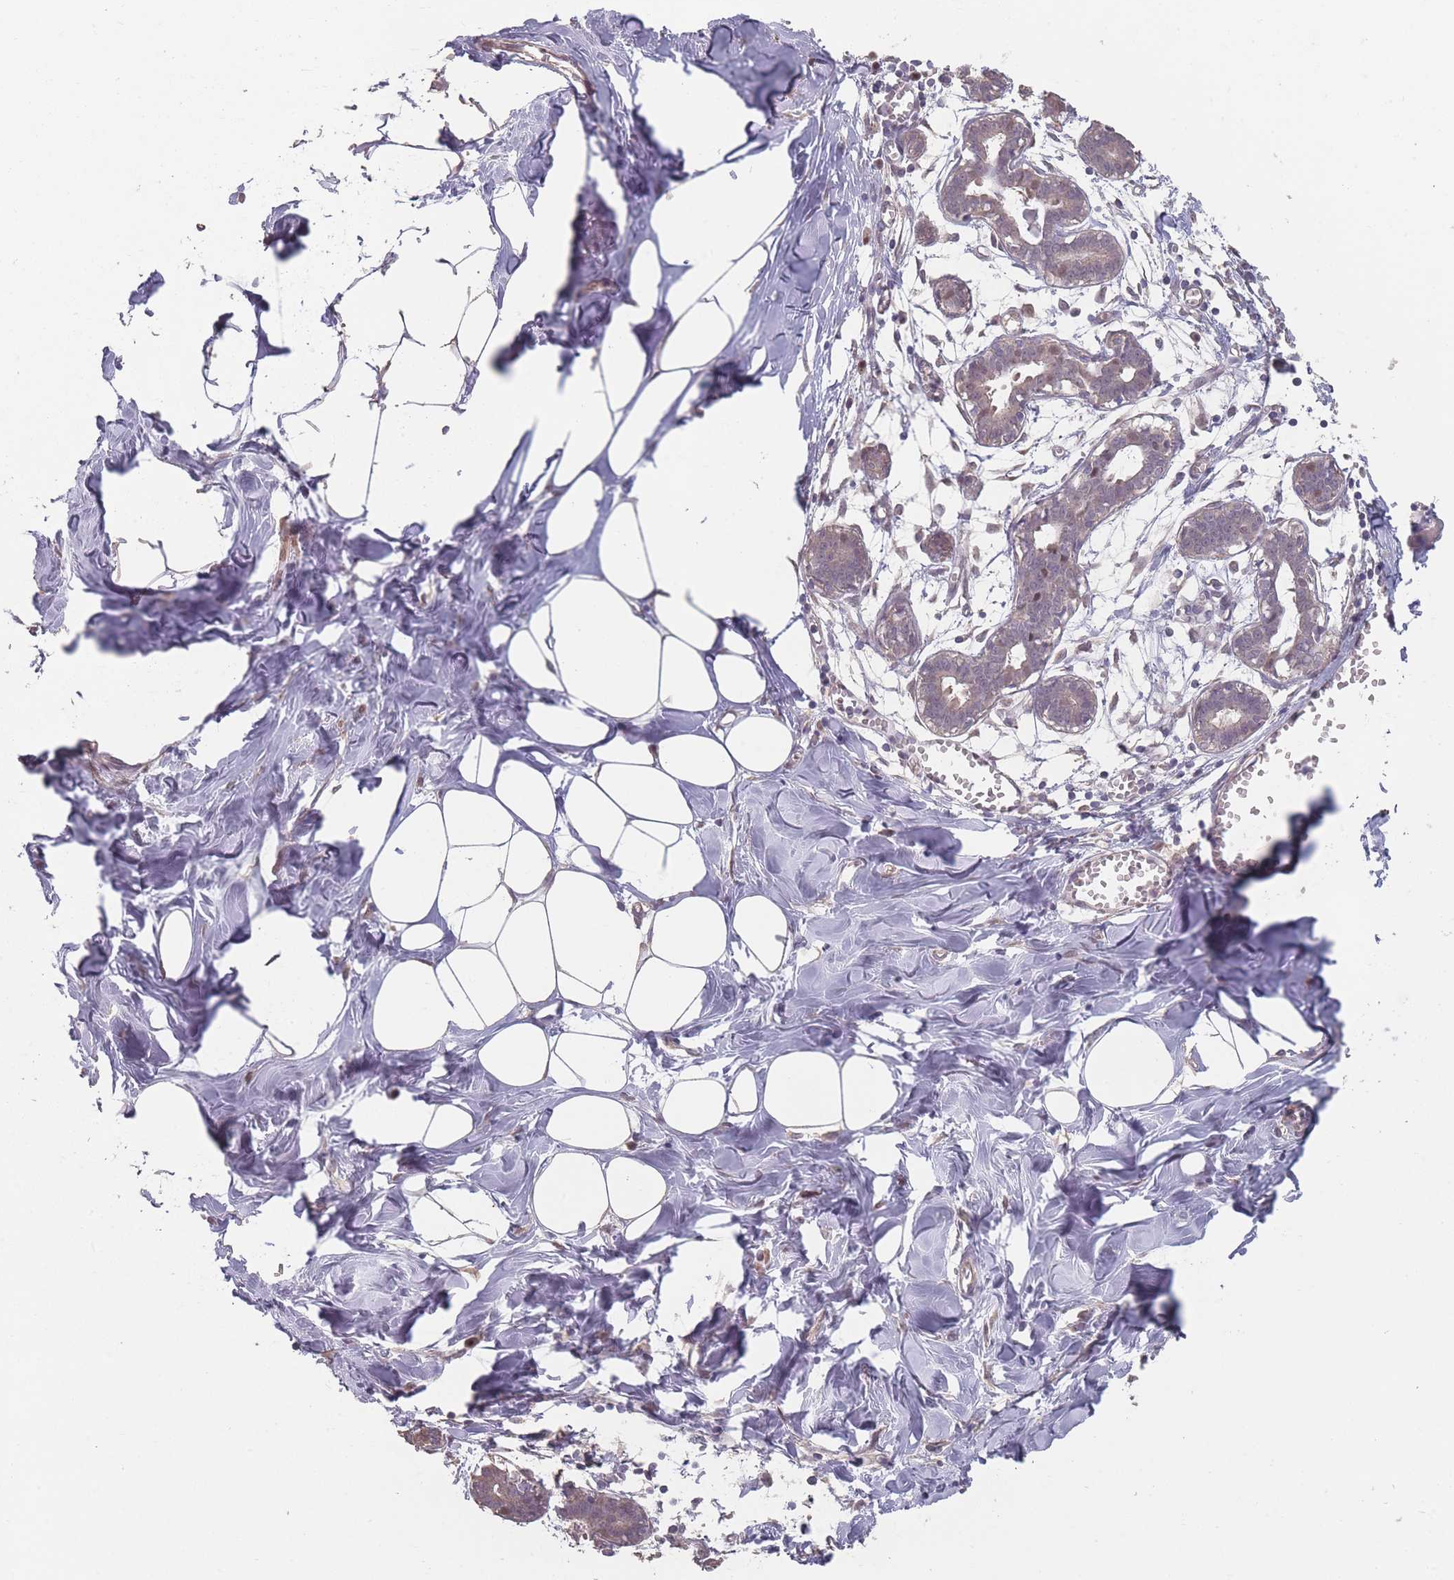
{"staining": {"intensity": "negative", "quantity": "none", "location": "none"}, "tissue": "breast", "cell_type": "Adipocytes", "image_type": "normal", "snomed": [{"axis": "morphology", "description": "Normal tissue, NOS"}, {"axis": "topography", "description": "Breast"}], "caption": "Adipocytes are negative for protein expression in unremarkable human breast. (DAB (3,3'-diaminobenzidine) immunohistochemistry (IHC) with hematoxylin counter stain).", "gene": "ERCC6L", "patient": {"sex": "female", "age": 27}}